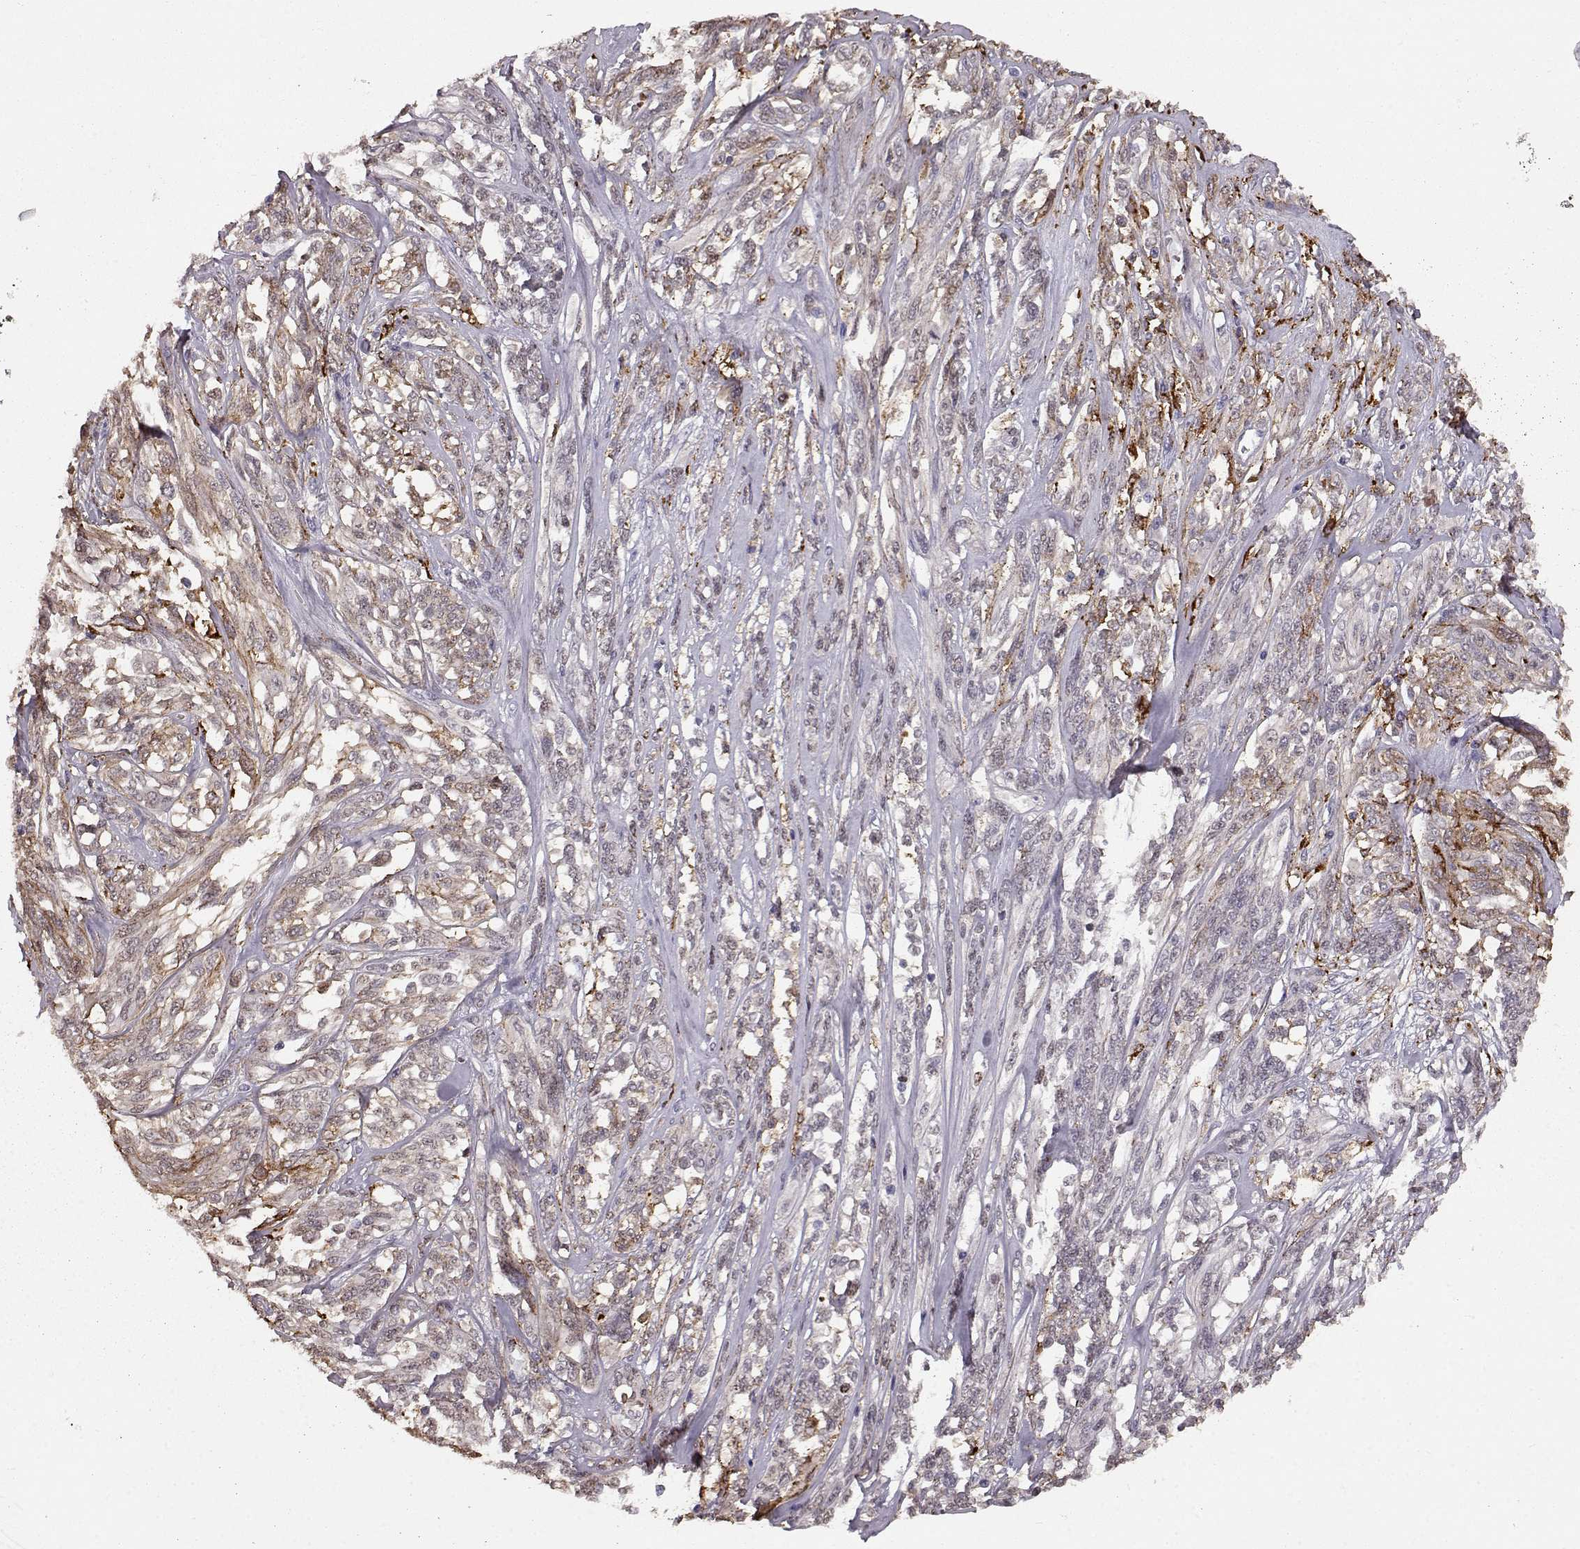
{"staining": {"intensity": "weak", "quantity": "<25%", "location": "cytoplasmic/membranous"}, "tissue": "melanoma", "cell_type": "Tumor cells", "image_type": "cancer", "snomed": [{"axis": "morphology", "description": "Malignant melanoma, NOS"}, {"axis": "topography", "description": "Skin"}], "caption": "An image of human melanoma is negative for staining in tumor cells. The staining is performed using DAB (3,3'-diaminobenzidine) brown chromogen with nuclei counter-stained in using hematoxylin.", "gene": "CCNF", "patient": {"sex": "female", "age": 91}}